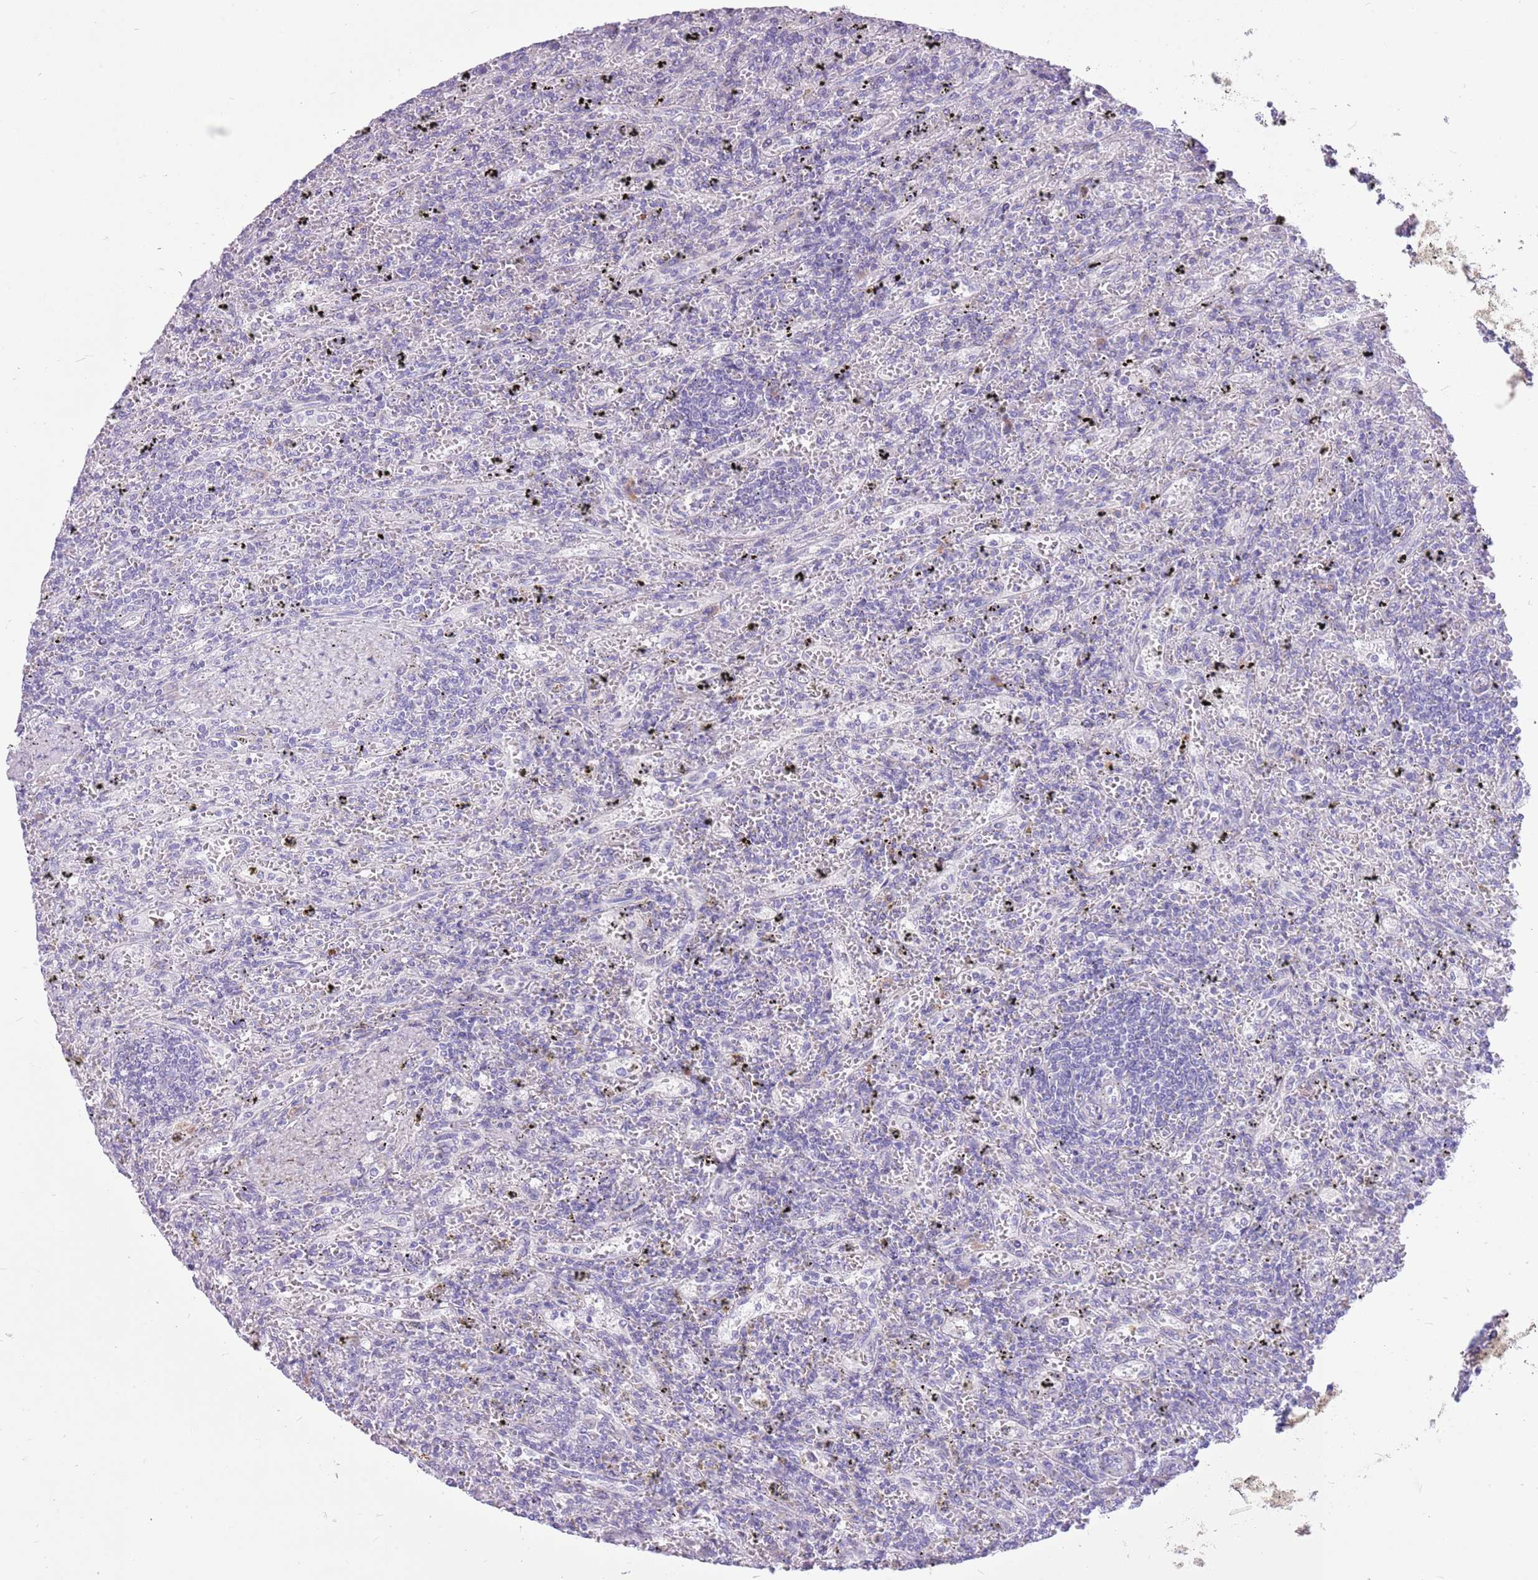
{"staining": {"intensity": "negative", "quantity": "none", "location": "none"}, "tissue": "lymphoma", "cell_type": "Tumor cells", "image_type": "cancer", "snomed": [{"axis": "morphology", "description": "Malignant lymphoma, non-Hodgkin's type, Low grade"}, {"axis": "topography", "description": "Spleen"}], "caption": "The histopathology image exhibits no significant expression in tumor cells of low-grade malignant lymphoma, non-Hodgkin's type.", "gene": "ZNF425", "patient": {"sex": "male", "age": 76}}